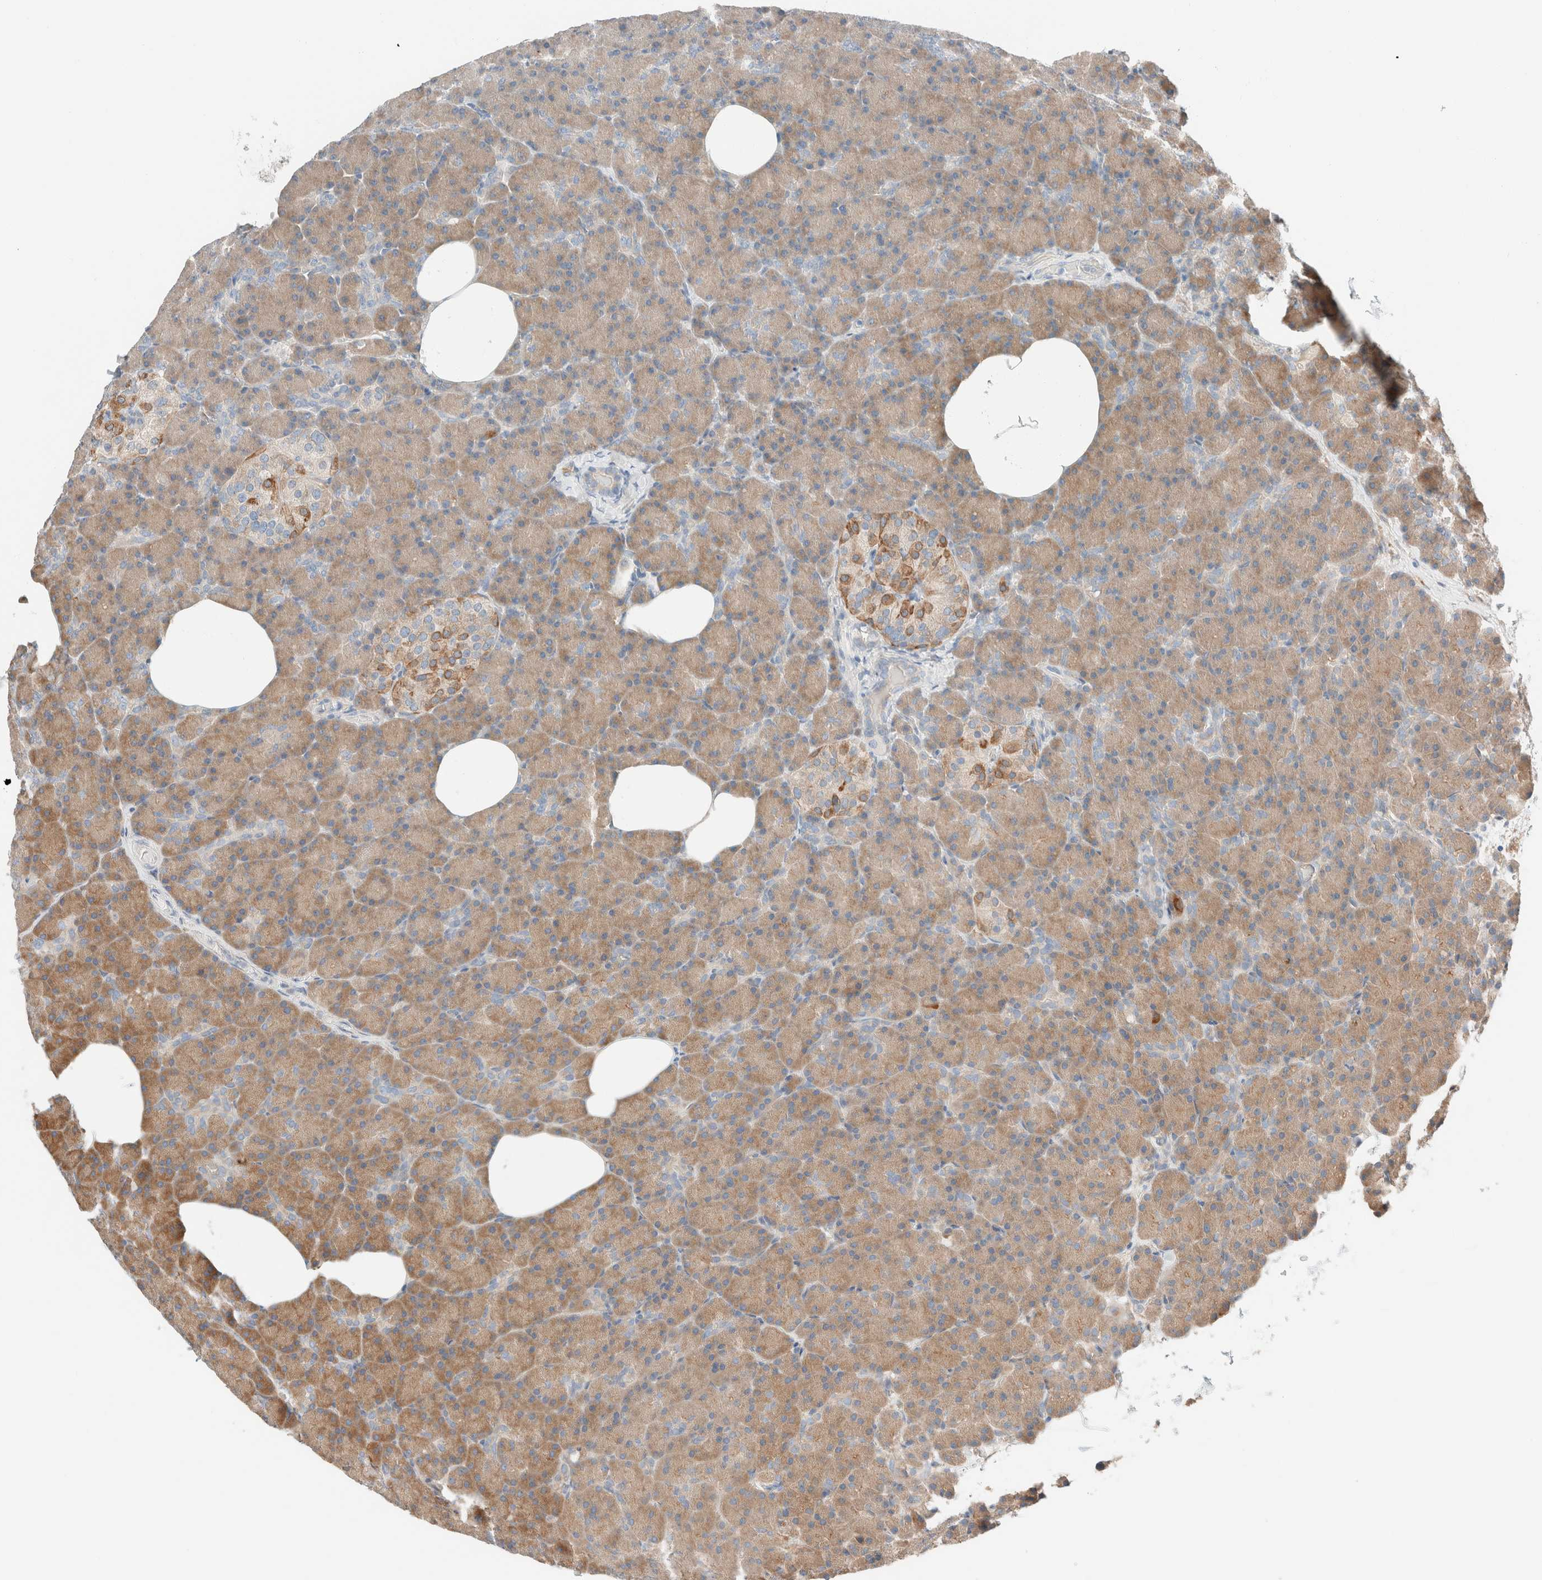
{"staining": {"intensity": "moderate", "quantity": ">75%", "location": "cytoplasmic/membranous"}, "tissue": "pancreas", "cell_type": "Exocrine glandular cells", "image_type": "normal", "snomed": [{"axis": "morphology", "description": "Normal tissue, NOS"}, {"axis": "topography", "description": "Pancreas"}], "caption": "High-power microscopy captured an immunohistochemistry micrograph of unremarkable pancreas, revealing moderate cytoplasmic/membranous positivity in about >75% of exocrine glandular cells. Using DAB (3,3'-diaminobenzidine) (brown) and hematoxylin (blue) stains, captured at high magnification using brightfield microscopy.", "gene": "PCM1", "patient": {"sex": "female", "age": 43}}